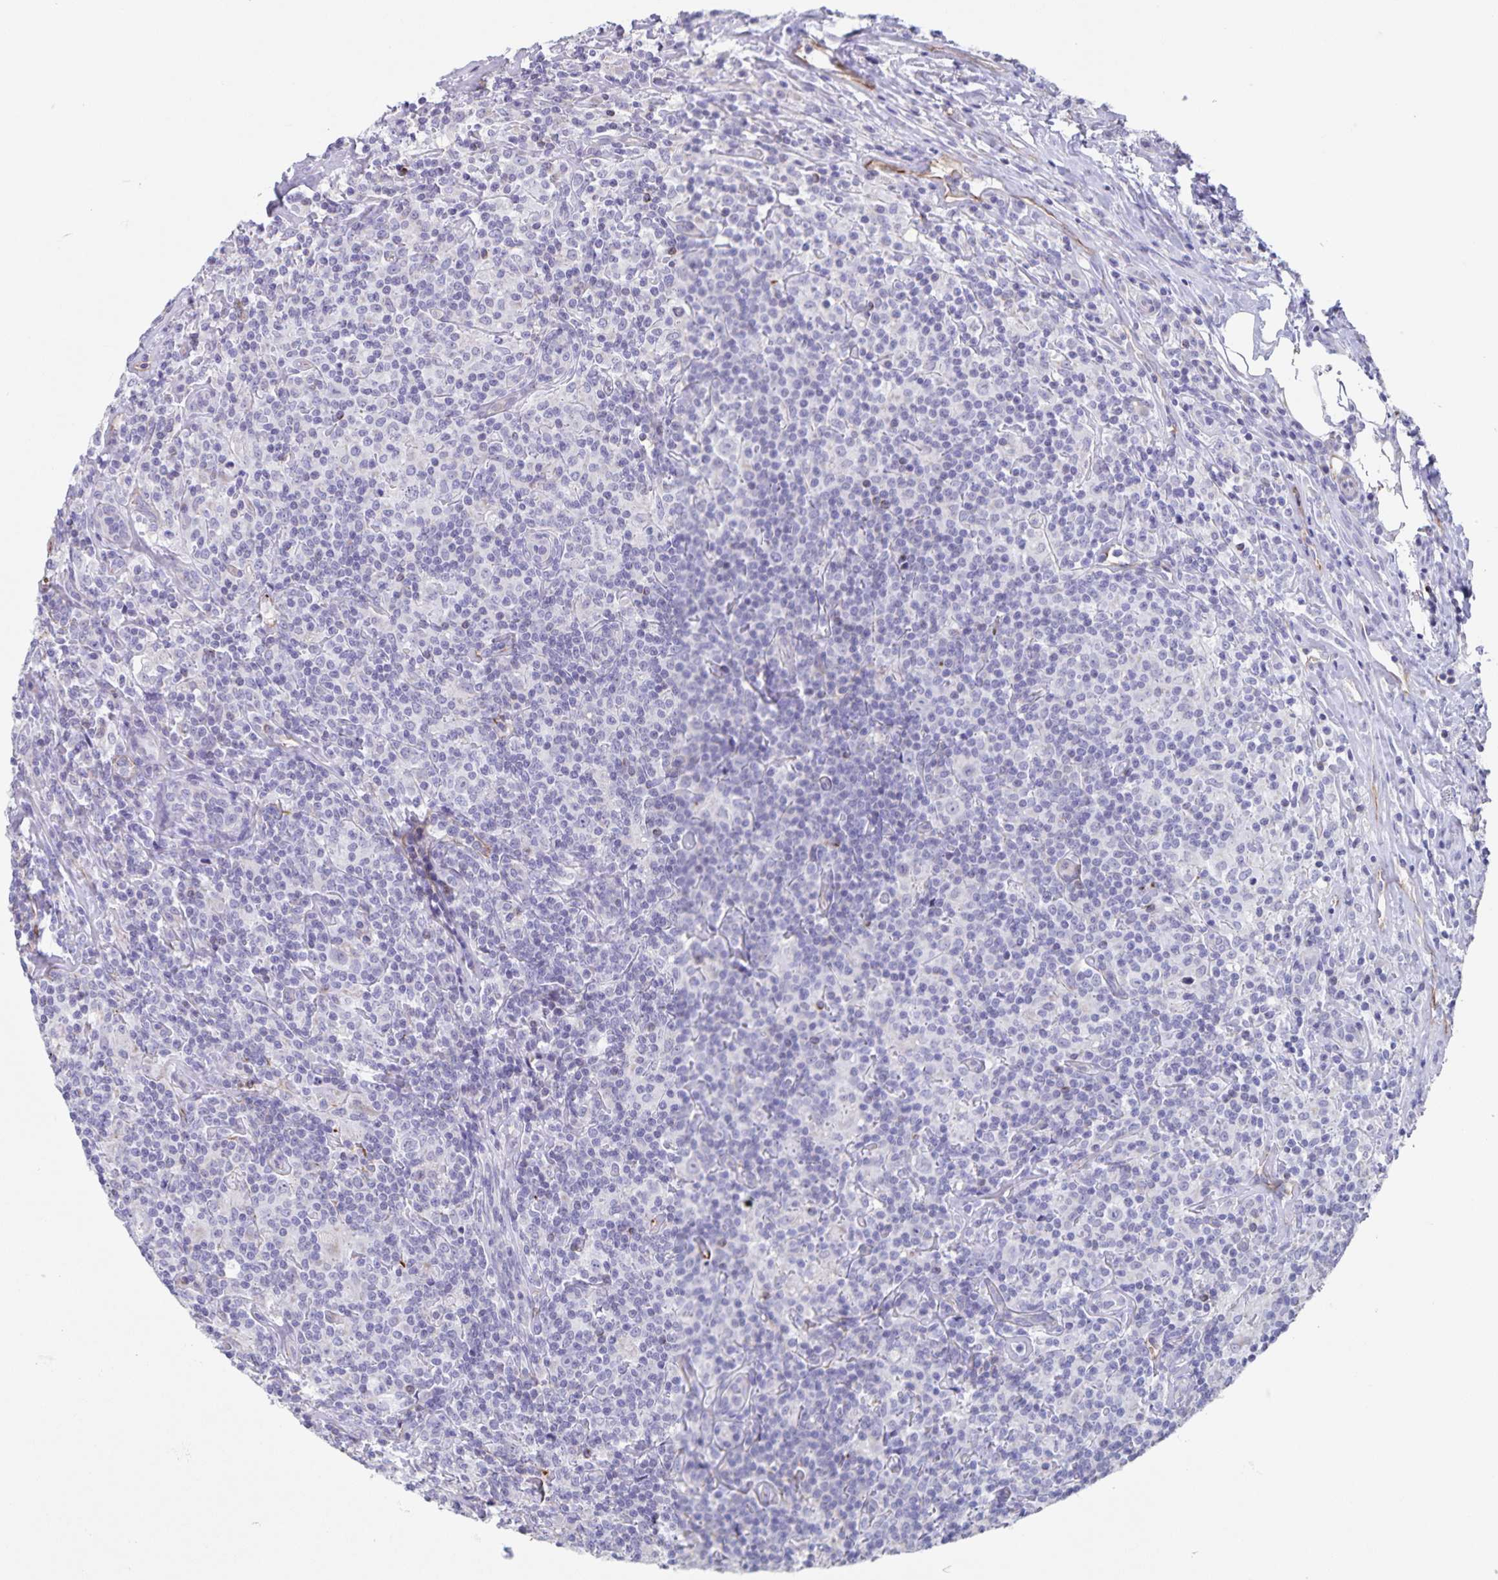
{"staining": {"intensity": "negative", "quantity": "none", "location": "none"}, "tissue": "lymphoma", "cell_type": "Tumor cells", "image_type": "cancer", "snomed": [{"axis": "morphology", "description": "Hodgkin's disease, NOS"}, {"axis": "morphology", "description": "Hodgkin's lymphoma, nodular sclerosis"}, {"axis": "topography", "description": "Lymph node"}], "caption": "Tumor cells show no significant expression in Hodgkin's disease. (DAB (3,3'-diaminobenzidine) immunohistochemistry, high magnification).", "gene": "SYNM", "patient": {"sex": "female", "age": 10}}